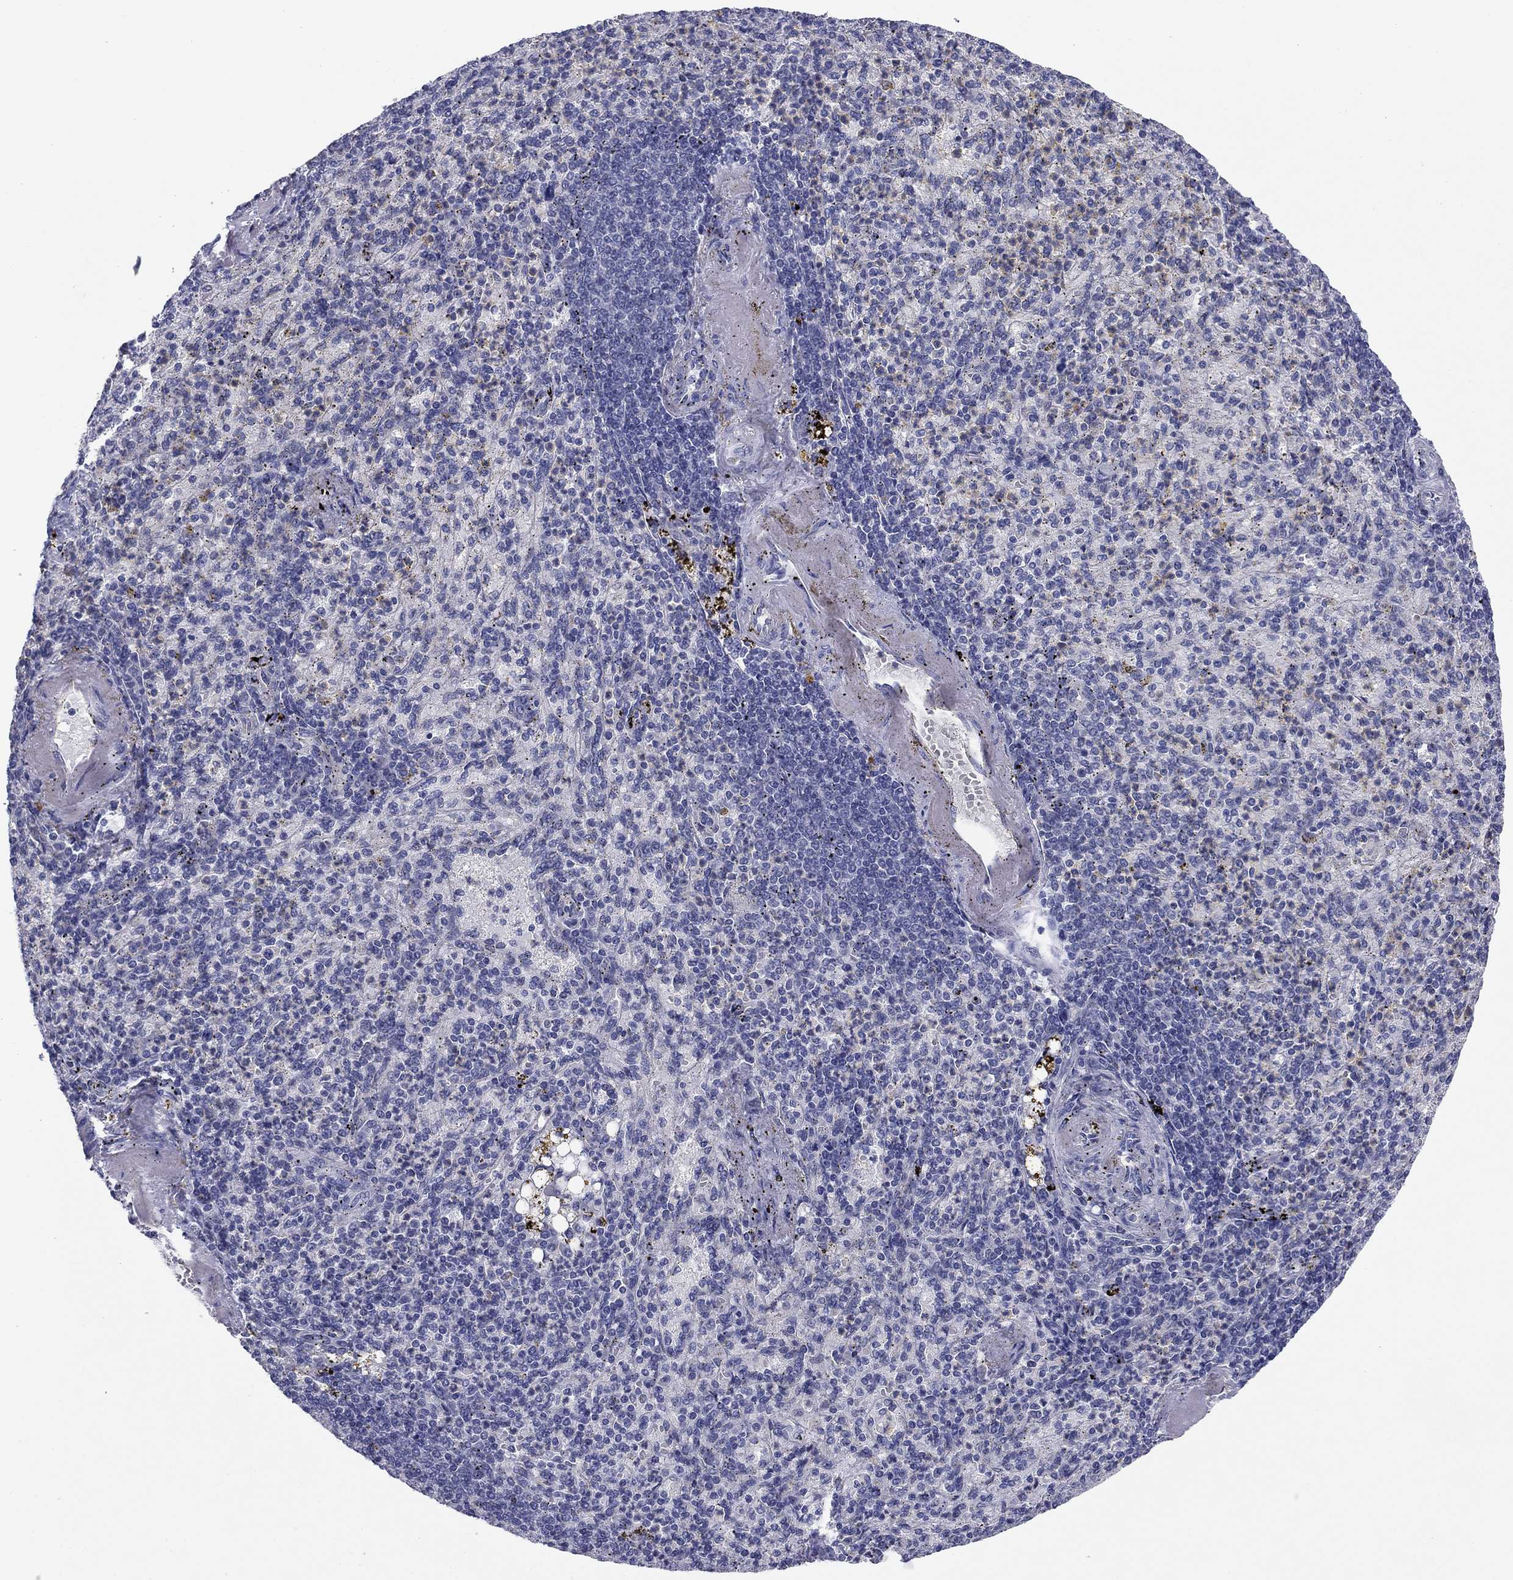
{"staining": {"intensity": "negative", "quantity": "none", "location": "none"}, "tissue": "spleen", "cell_type": "Cells in red pulp", "image_type": "normal", "snomed": [{"axis": "morphology", "description": "Normal tissue, NOS"}, {"axis": "topography", "description": "Spleen"}], "caption": "Human spleen stained for a protein using immunohistochemistry (IHC) displays no expression in cells in red pulp.", "gene": "SEPTIN3", "patient": {"sex": "female", "age": 74}}